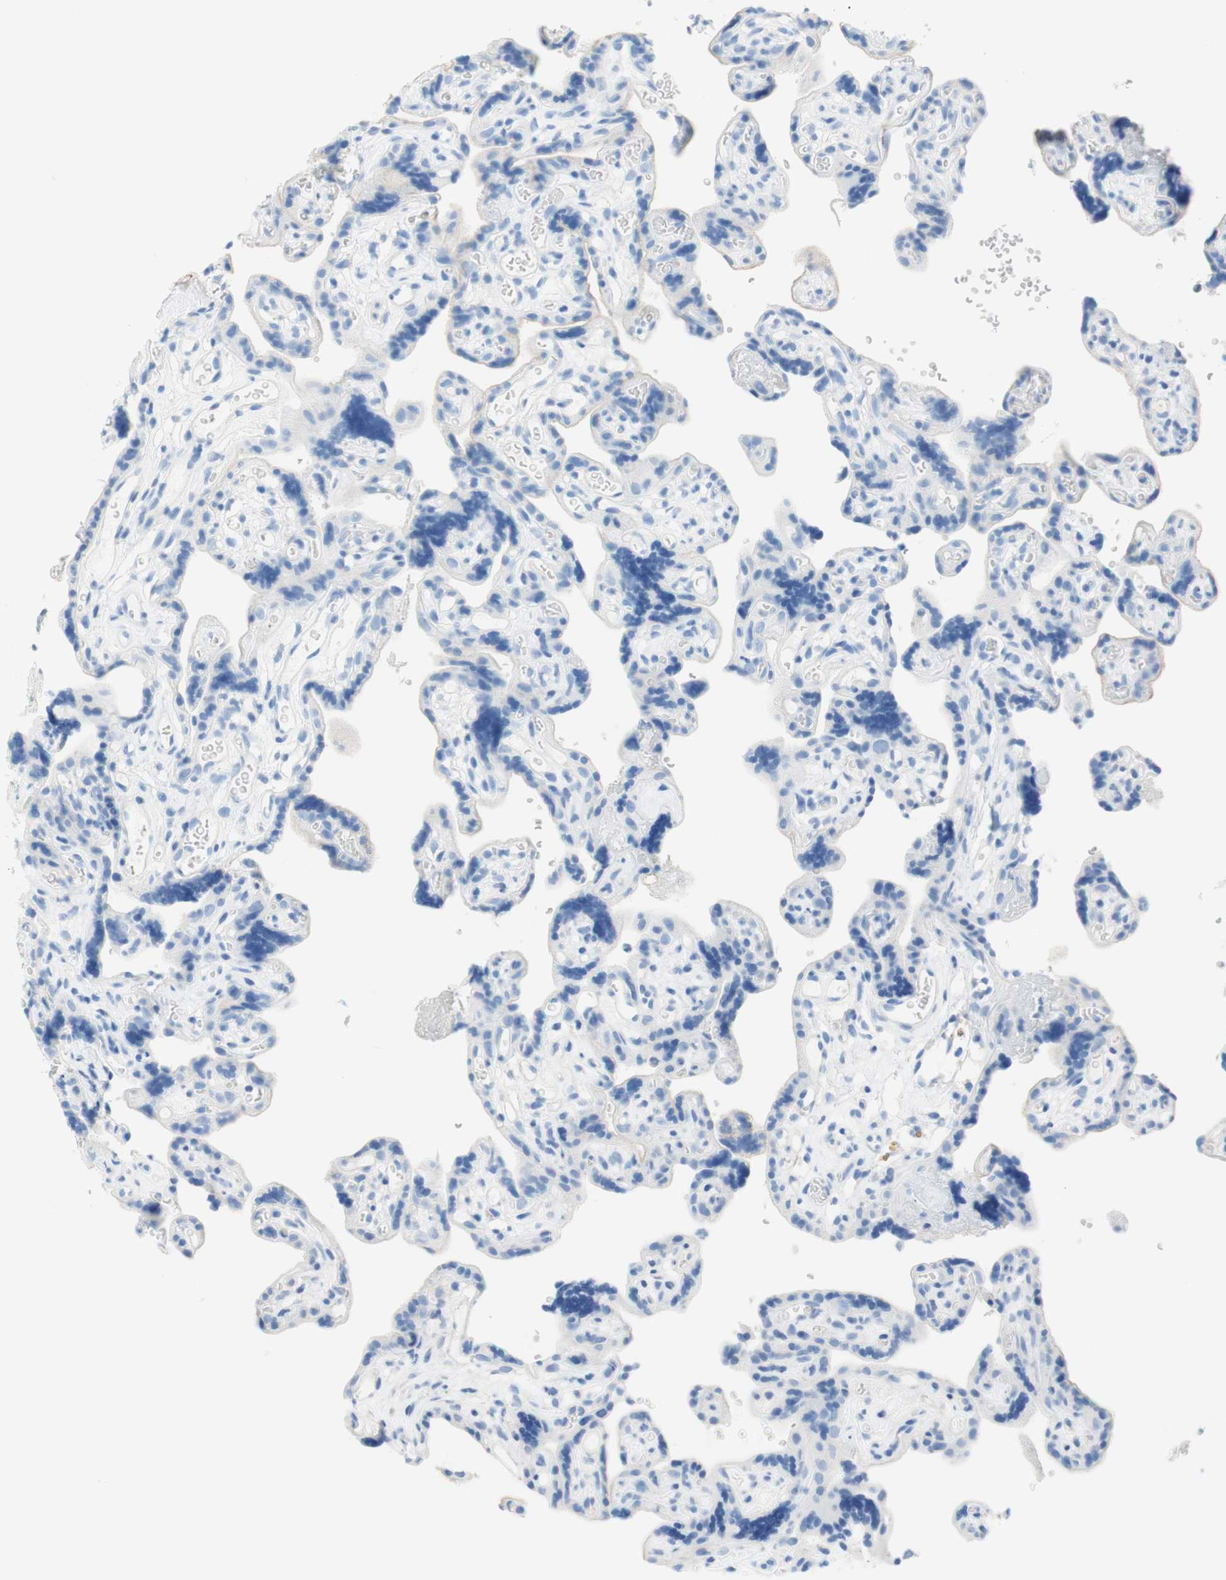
{"staining": {"intensity": "negative", "quantity": "none", "location": "none"}, "tissue": "placenta", "cell_type": "Decidual cells", "image_type": "normal", "snomed": [{"axis": "morphology", "description": "Normal tissue, NOS"}, {"axis": "topography", "description": "Placenta"}], "caption": "Immunohistochemical staining of benign placenta shows no significant staining in decidual cells.", "gene": "CEACAM1", "patient": {"sex": "female", "age": 30}}